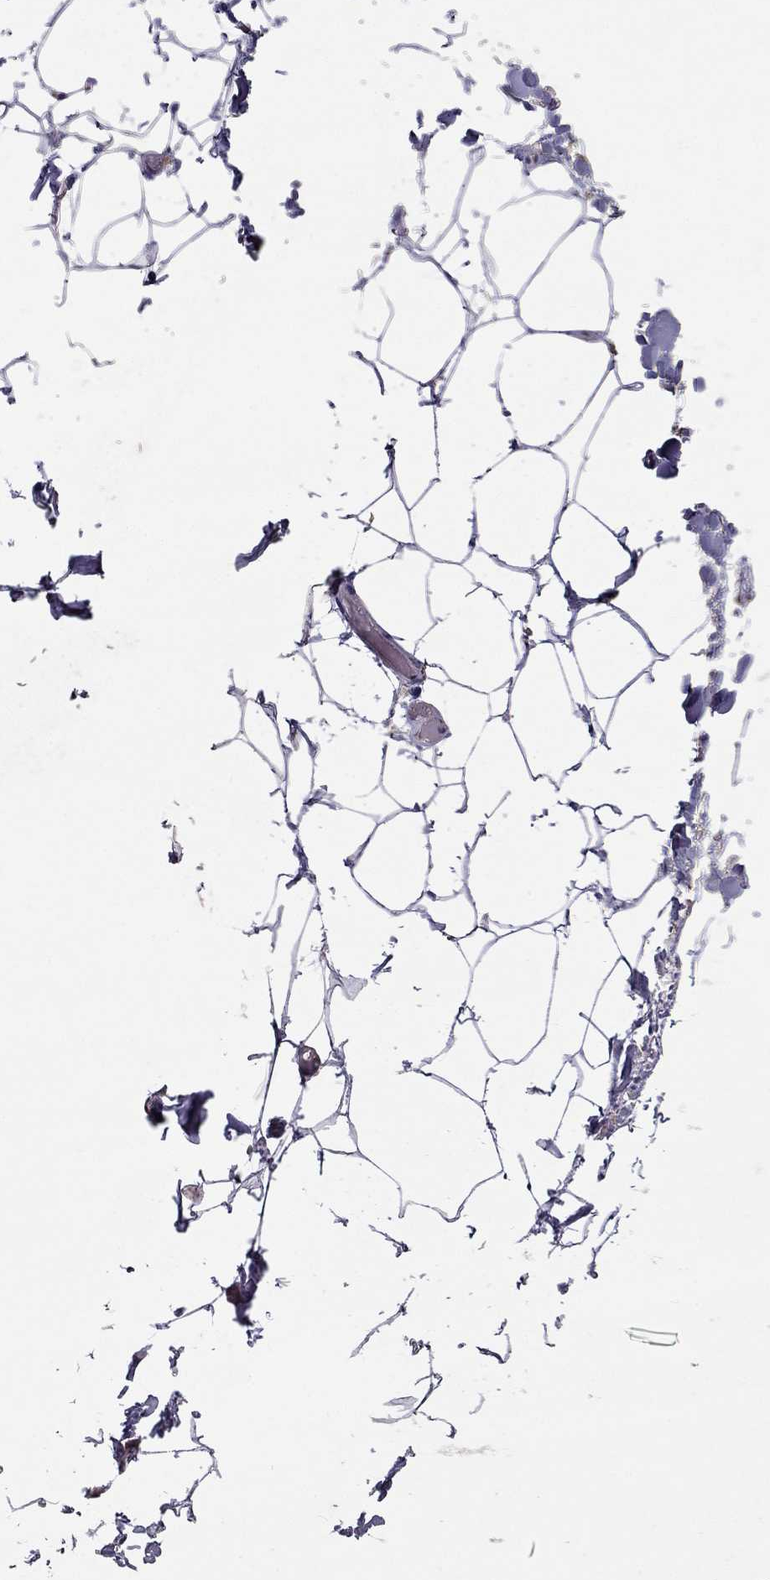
{"staining": {"intensity": "negative", "quantity": "none", "location": "none"}, "tissue": "adipose tissue", "cell_type": "Adipocytes", "image_type": "normal", "snomed": [{"axis": "morphology", "description": "Normal tissue, NOS"}, {"axis": "topography", "description": "Anal"}, {"axis": "topography", "description": "Peripheral nerve tissue"}], "caption": "Protein analysis of benign adipose tissue exhibits no significant positivity in adipocytes.", "gene": "RASIP1", "patient": {"sex": "male", "age": 53}}